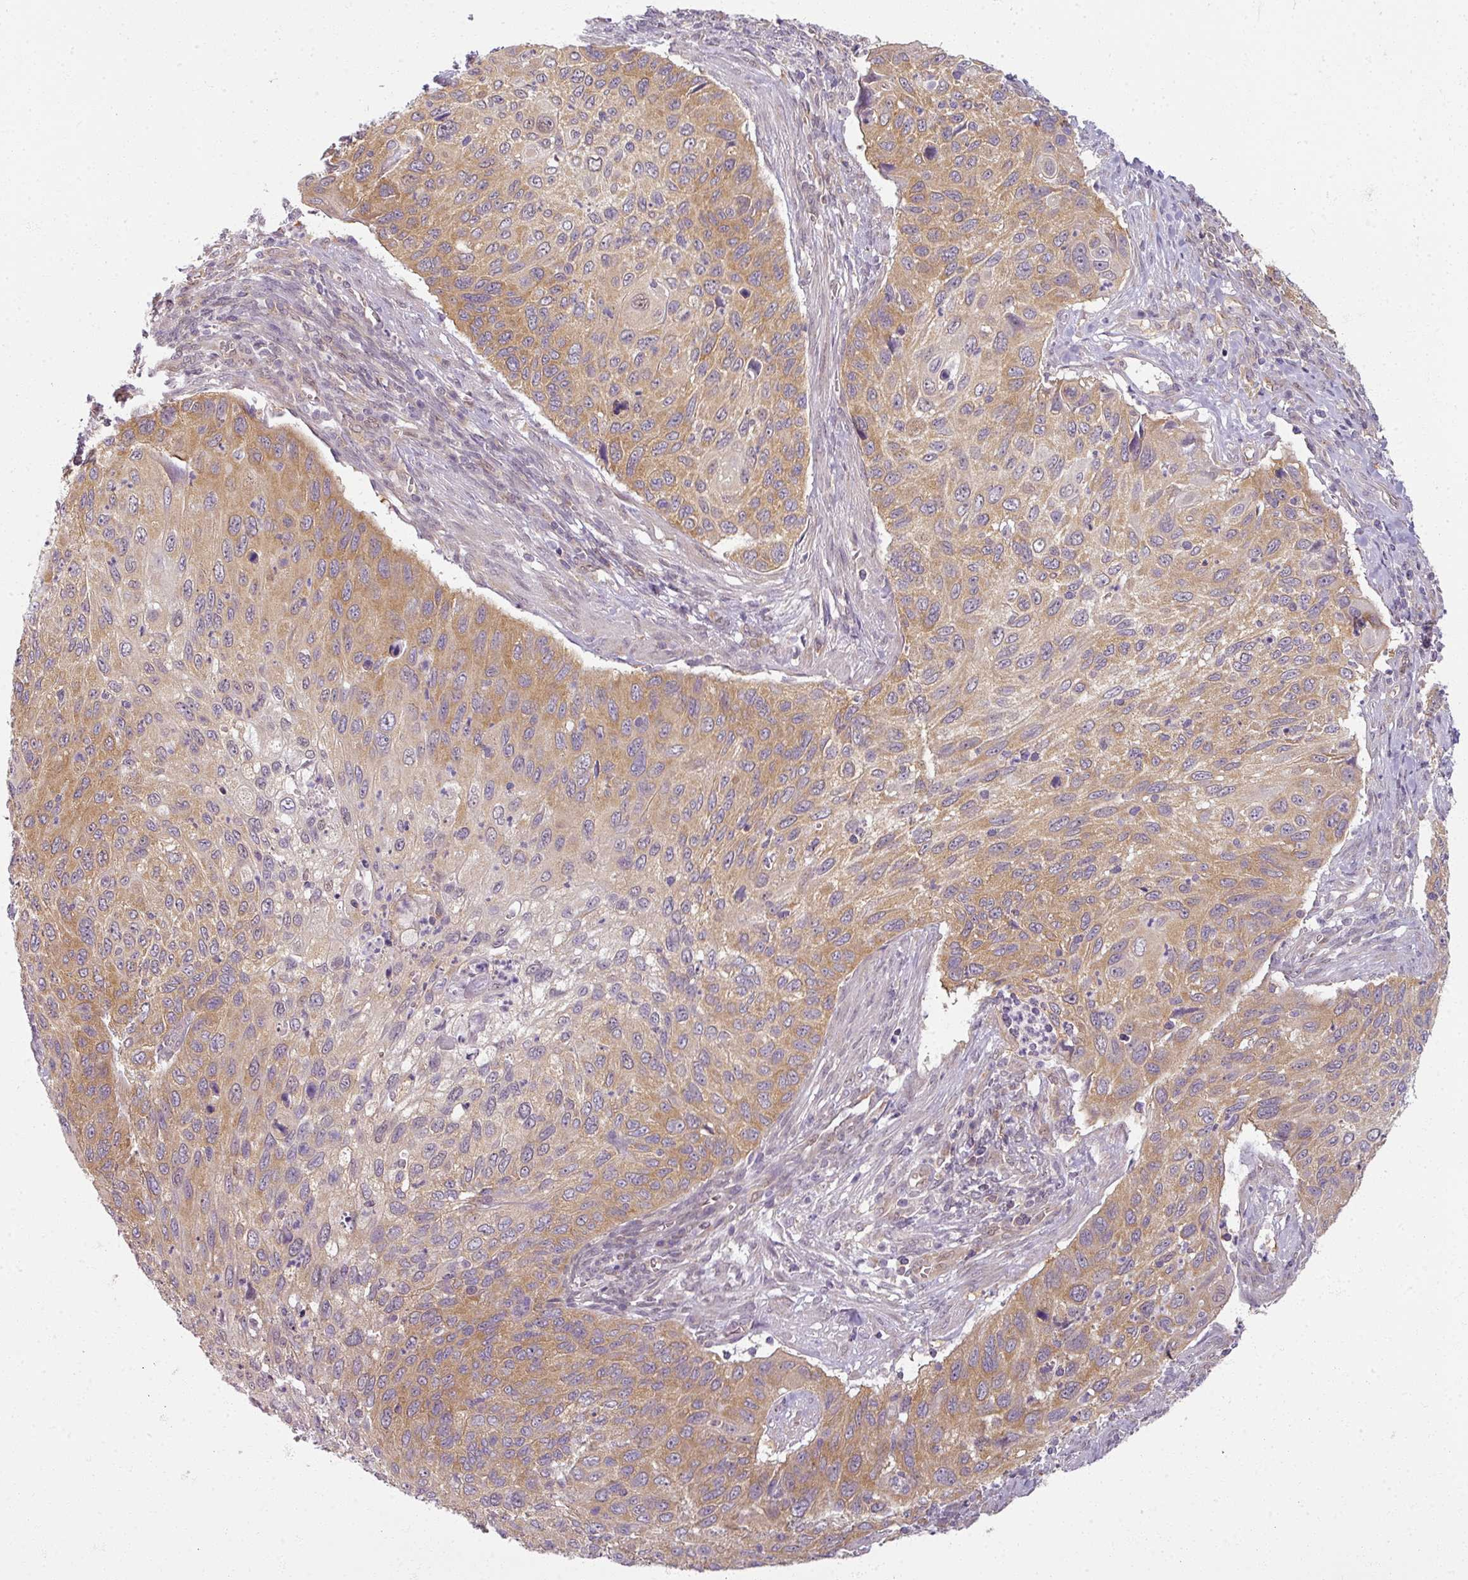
{"staining": {"intensity": "moderate", "quantity": "25%-75%", "location": "cytoplasmic/membranous"}, "tissue": "cervical cancer", "cell_type": "Tumor cells", "image_type": "cancer", "snomed": [{"axis": "morphology", "description": "Squamous cell carcinoma, NOS"}, {"axis": "topography", "description": "Cervix"}], "caption": "Protein expression by IHC exhibits moderate cytoplasmic/membranous expression in approximately 25%-75% of tumor cells in squamous cell carcinoma (cervical).", "gene": "AGPAT4", "patient": {"sex": "female", "age": 70}}